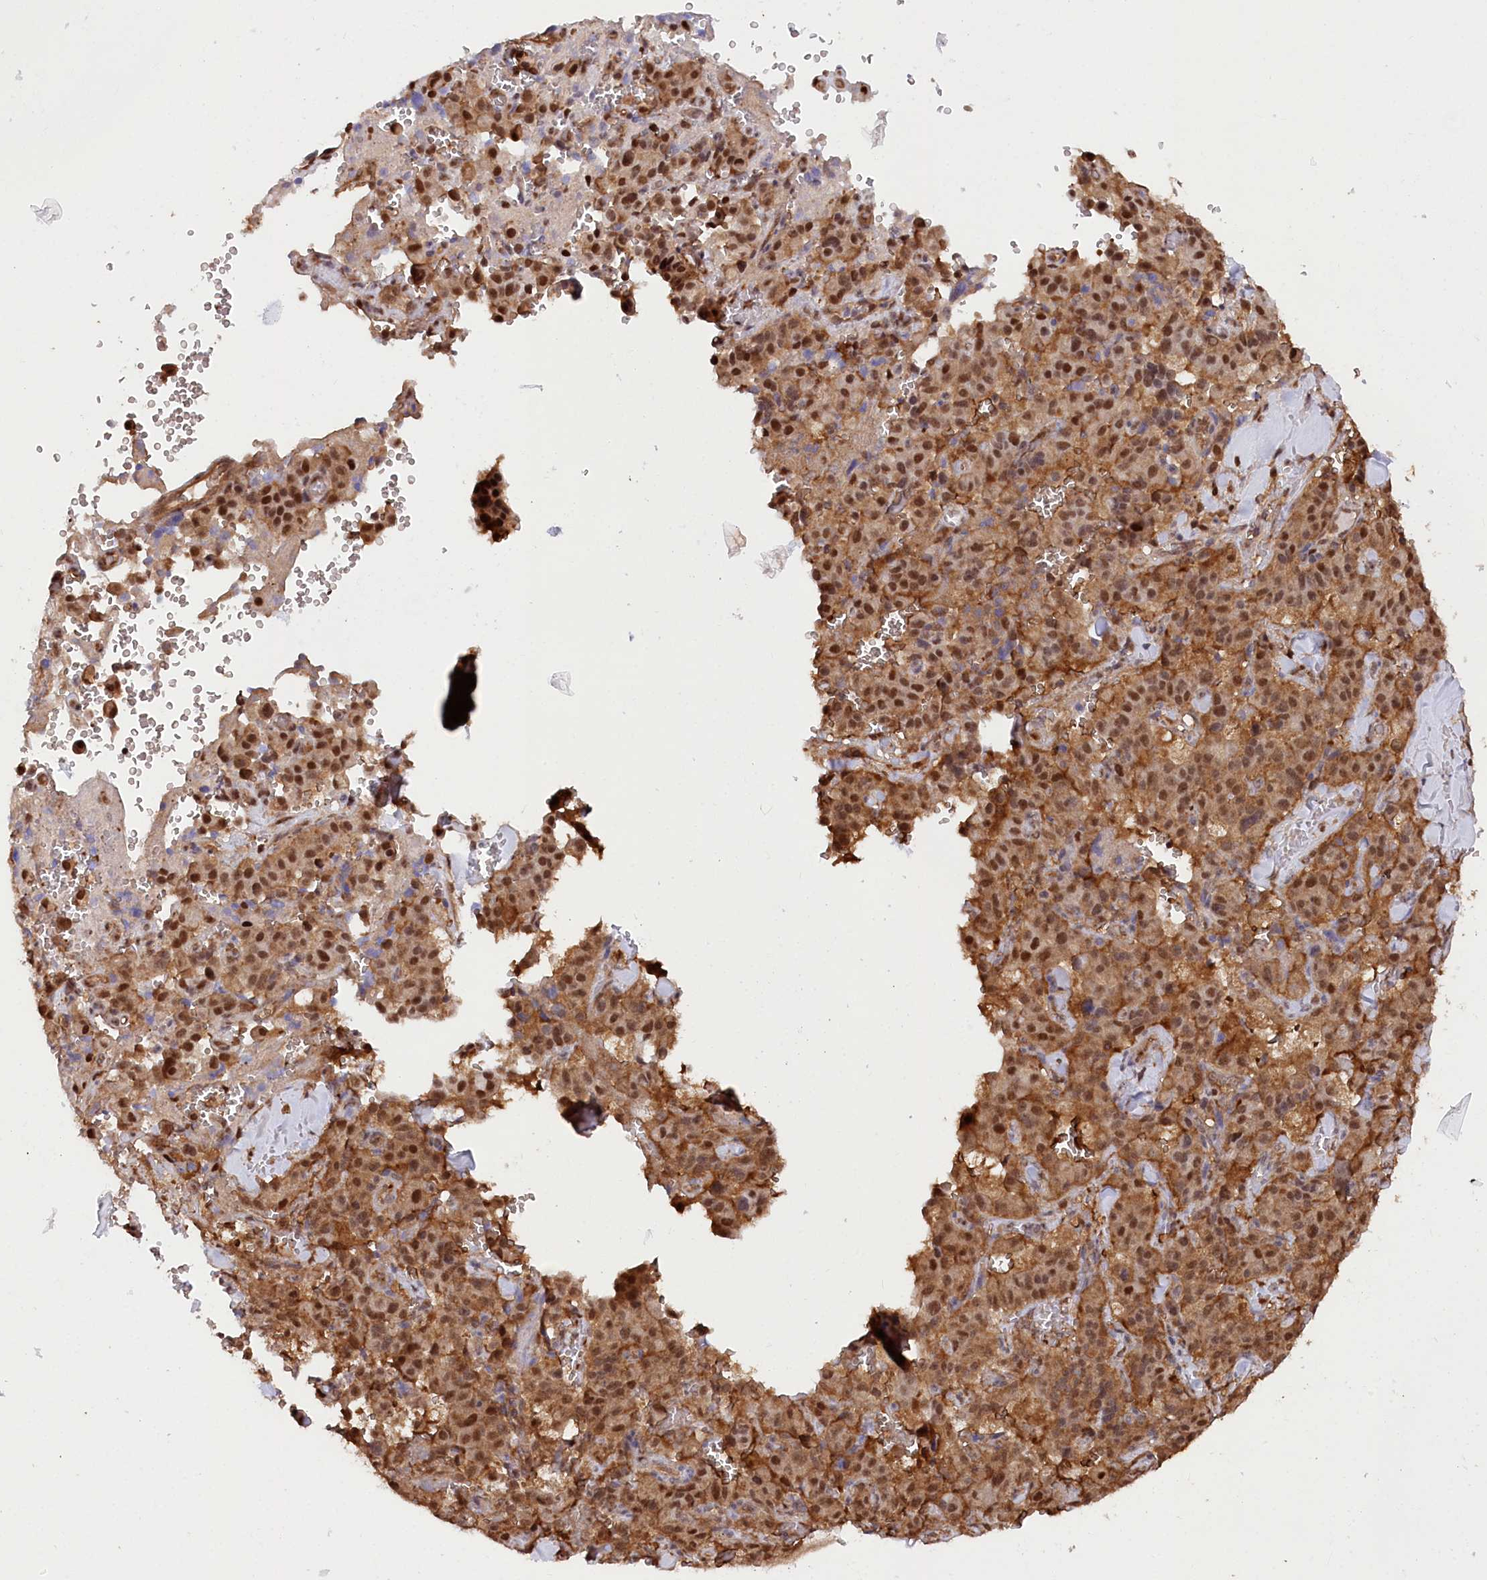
{"staining": {"intensity": "moderate", "quantity": ">75%", "location": "cytoplasmic/membranous,nuclear"}, "tissue": "pancreatic cancer", "cell_type": "Tumor cells", "image_type": "cancer", "snomed": [{"axis": "morphology", "description": "Adenocarcinoma, NOS"}, {"axis": "topography", "description": "Pancreas"}], "caption": "Moderate cytoplasmic/membranous and nuclear protein staining is seen in approximately >75% of tumor cells in pancreatic cancer. Using DAB (brown) and hematoxylin (blue) stains, captured at high magnification using brightfield microscopy.", "gene": "PSMA1", "patient": {"sex": "male", "age": 65}}